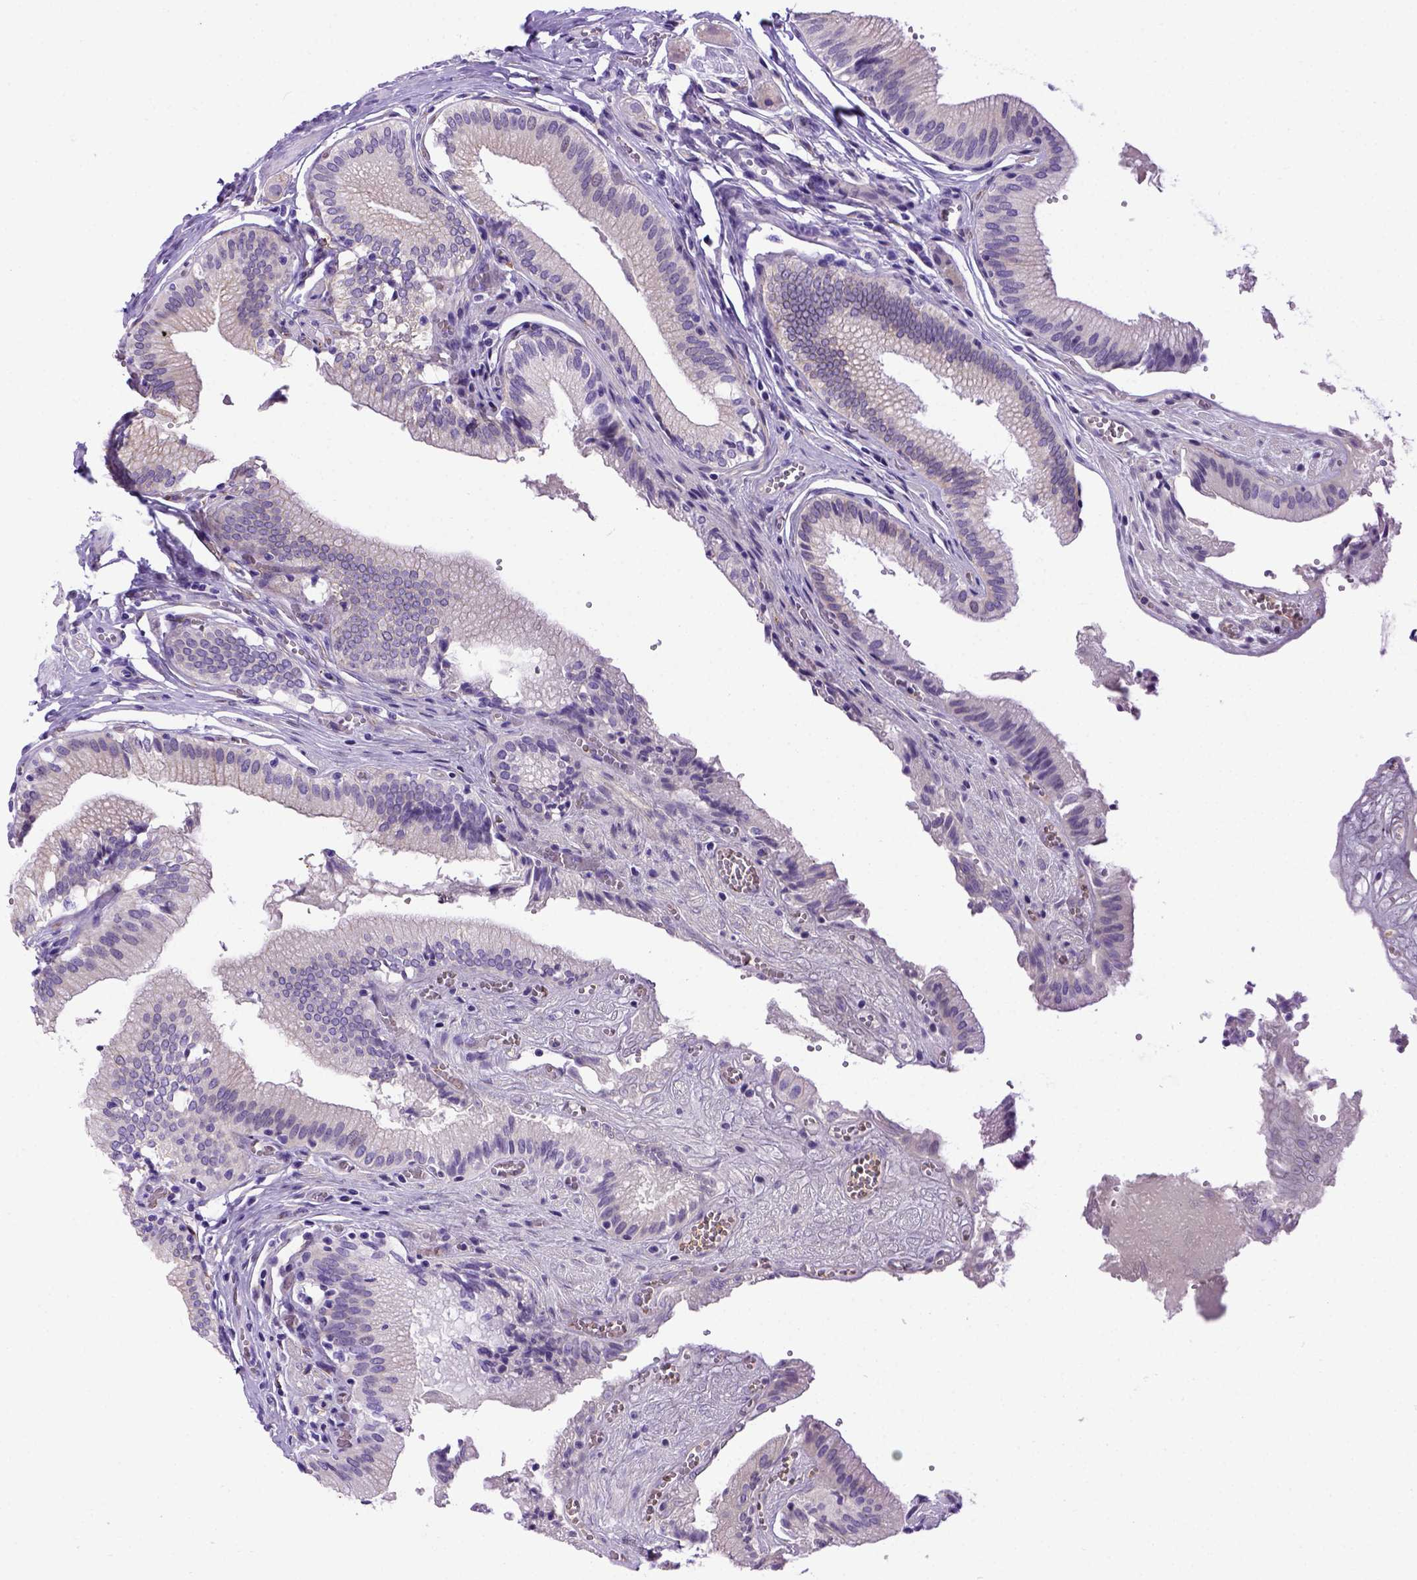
{"staining": {"intensity": "negative", "quantity": "none", "location": "none"}, "tissue": "gallbladder", "cell_type": "Glandular cells", "image_type": "normal", "snomed": [{"axis": "morphology", "description": "Normal tissue, NOS"}, {"axis": "topography", "description": "Gallbladder"}, {"axis": "topography", "description": "Peripheral nerve tissue"}], "caption": "DAB (3,3'-diaminobenzidine) immunohistochemical staining of unremarkable gallbladder exhibits no significant expression in glandular cells.", "gene": "ADAM12", "patient": {"sex": "male", "age": 17}}